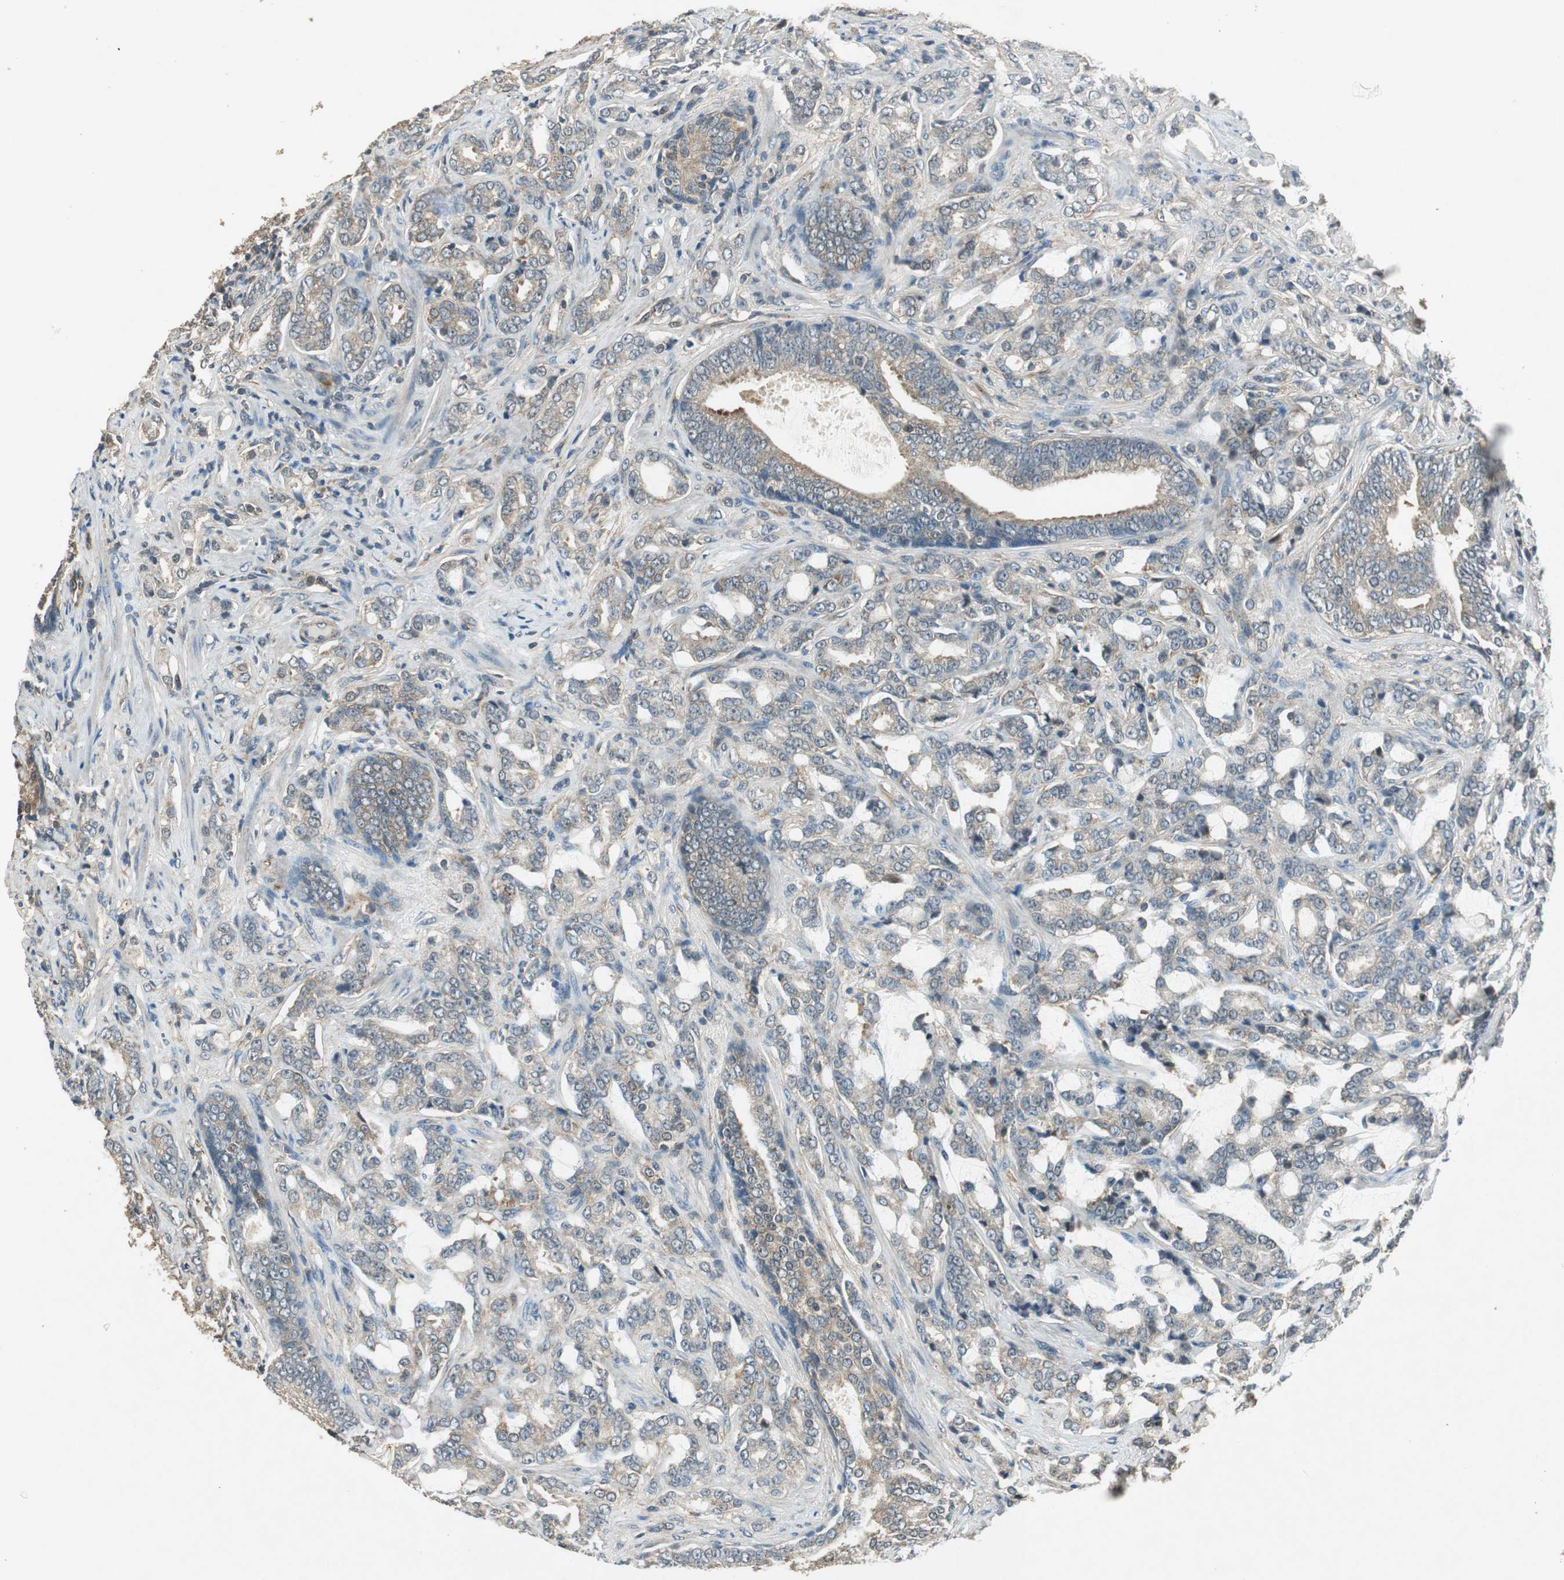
{"staining": {"intensity": "weak", "quantity": "25%-75%", "location": "cytoplasmic/membranous"}, "tissue": "prostate cancer", "cell_type": "Tumor cells", "image_type": "cancer", "snomed": [{"axis": "morphology", "description": "Adenocarcinoma, Low grade"}, {"axis": "topography", "description": "Prostate"}], "caption": "About 25%-75% of tumor cells in prostate cancer (adenocarcinoma (low-grade)) demonstrate weak cytoplasmic/membranous protein positivity as visualized by brown immunohistochemical staining.", "gene": "PSMB4", "patient": {"sex": "male", "age": 58}}